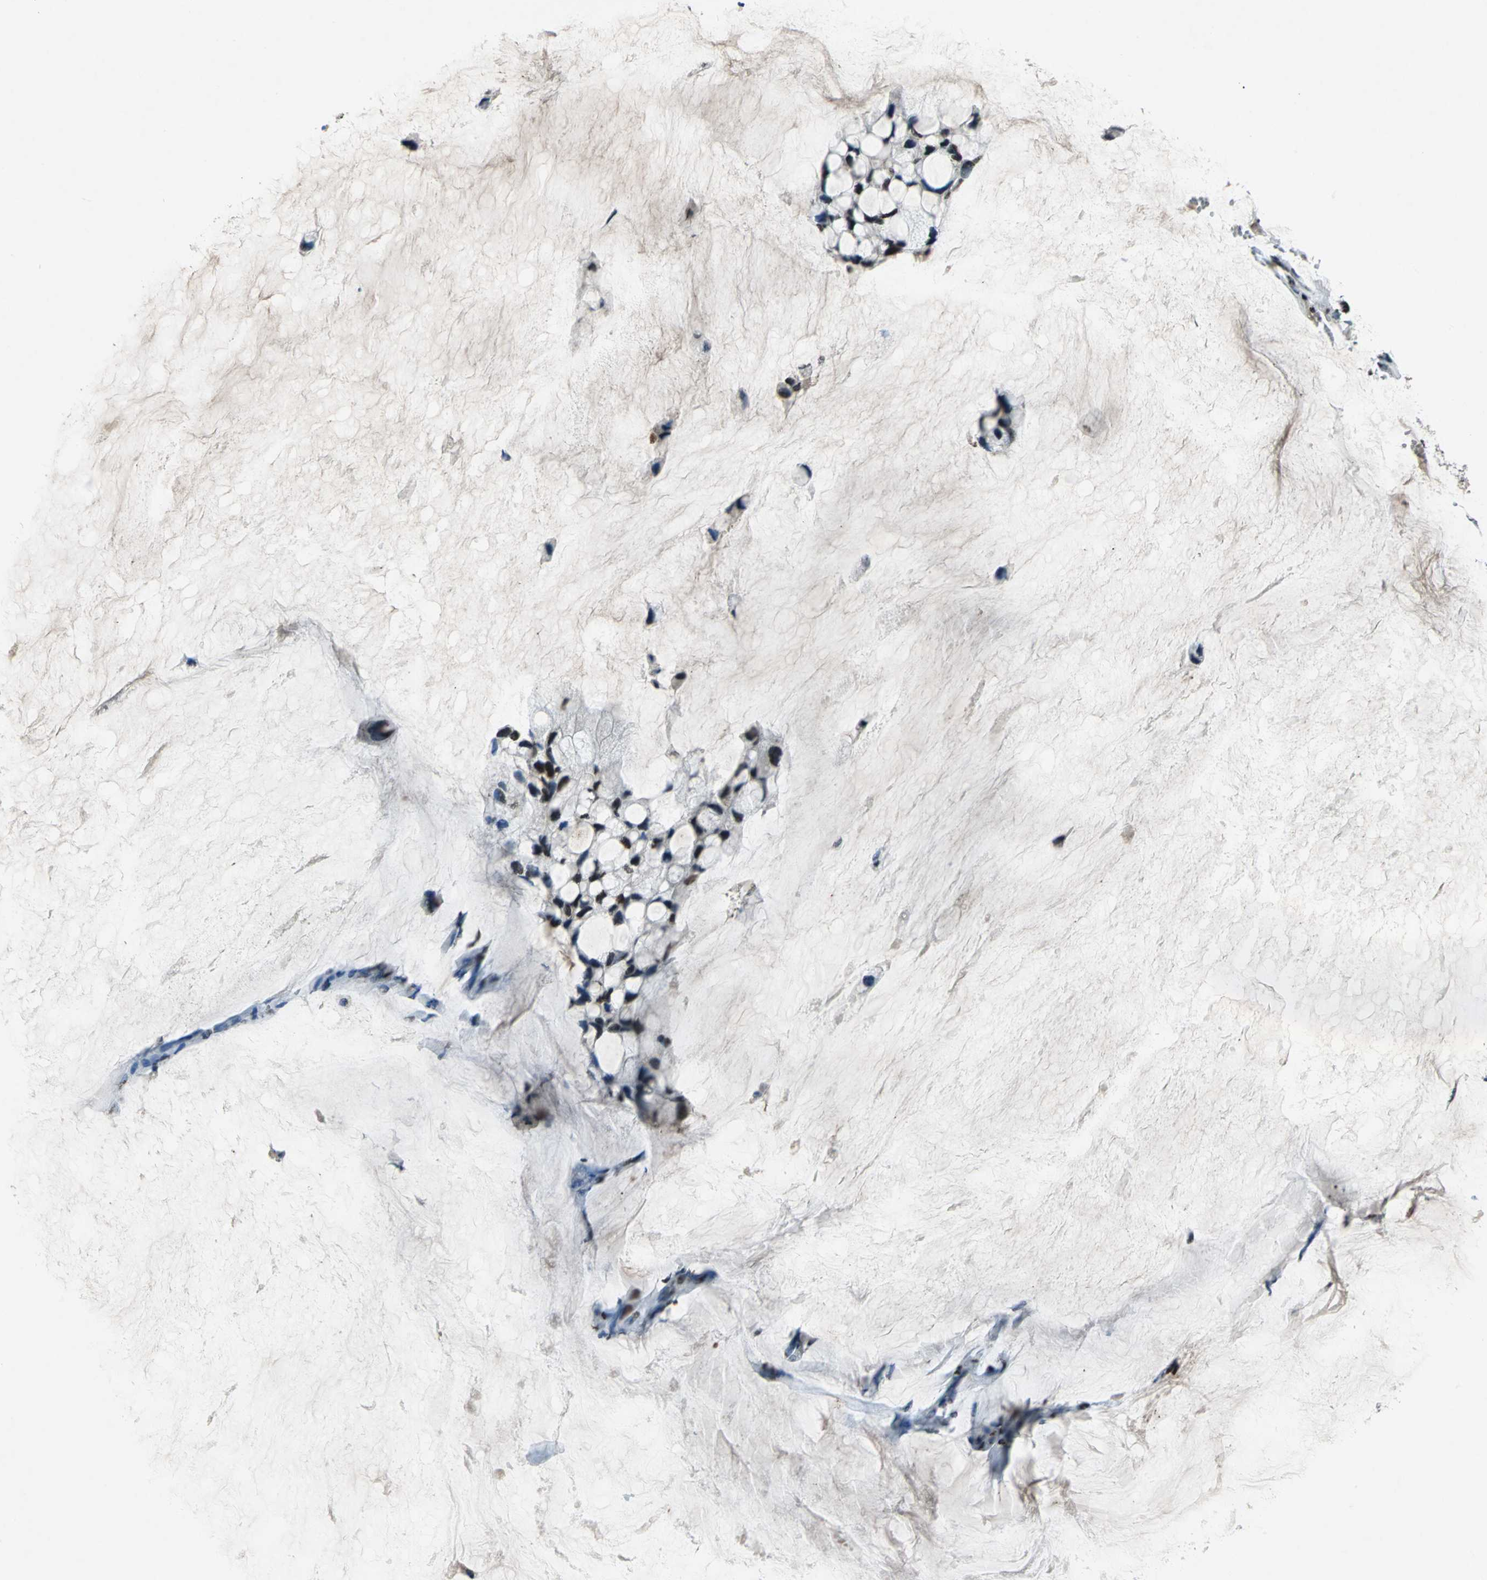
{"staining": {"intensity": "strong", "quantity": "25%-75%", "location": "nuclear"}, "tissue": "ovarian cancer", "cell_type": "Tumor cells", "image_type": "cancer", "snomed": [{"axis": "morphology", "description": "Cystadenocarcinoma, mucinous, NOS"}, {"axis": "topography", "description": "Ovary"}], "caption": "DAB immunohistochemical staining of human ovarian cancer displays strong nuclear protein staining in about 25%-75% of tumor cells.", "gene": "MTA2", "patient": {"sex": "female", "age": 39}}